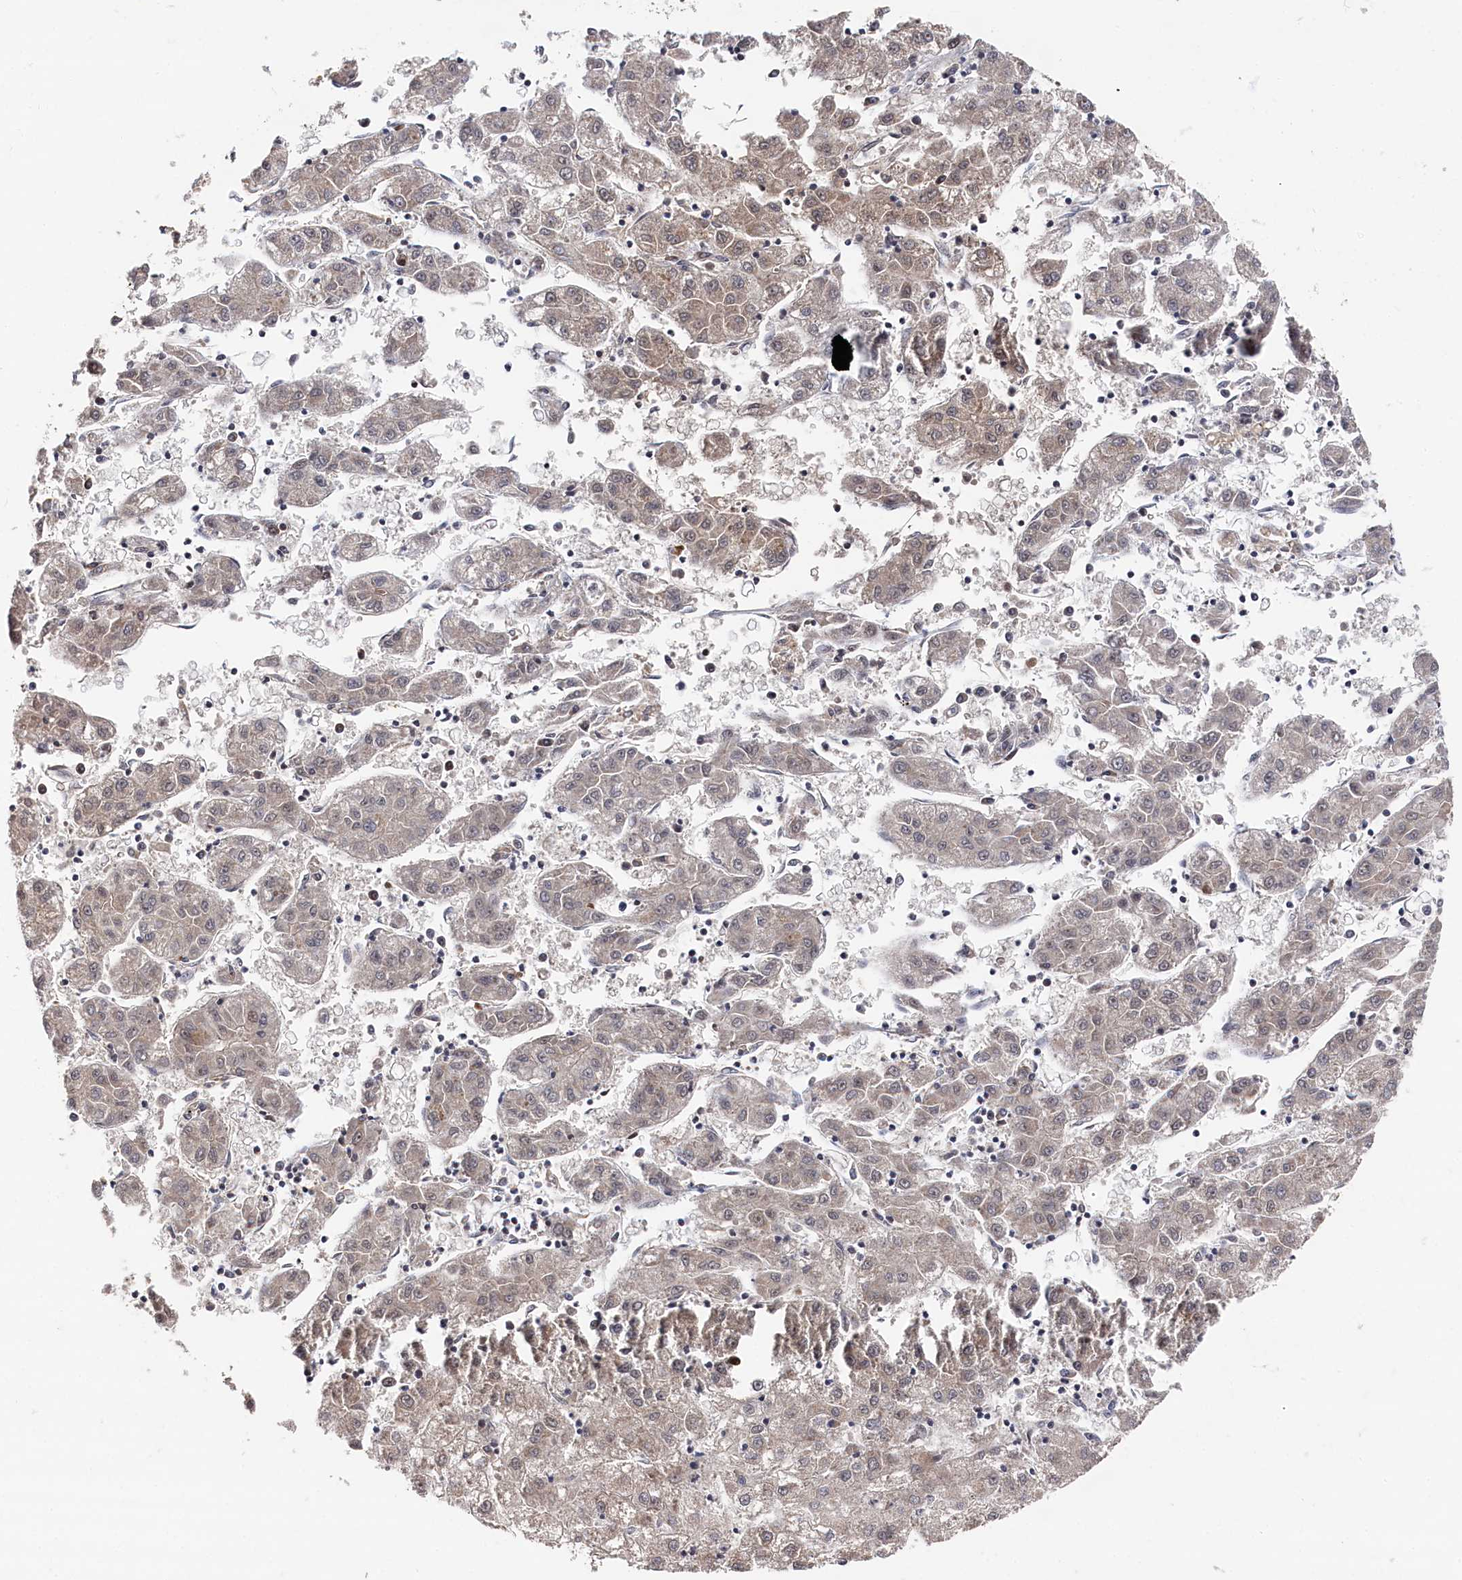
{"staining": {"intensity": "weak", "quantity": "<25%", "location": "cytoplasmic/membranous,nuclear"}, "tissue": "liver cancer", "cell_type": "Tumor cells", "image_type": "cancer", "snomed": [{"axis": "morphology", "description": "Carcinoma, Hepatocellular, NOS"}, {"axis": "topography", "description": "Liver"}], "caption": "This photomicrograph is of hepatocellular carcinoma (liver) stained with immunohistochemistry (IHC) to label a protein in brown with the nuclei are counter-stained blue. There is no staining in tumor cells.", "gene": "BUB3", "patient": {"sex": "male", "age": 72}}